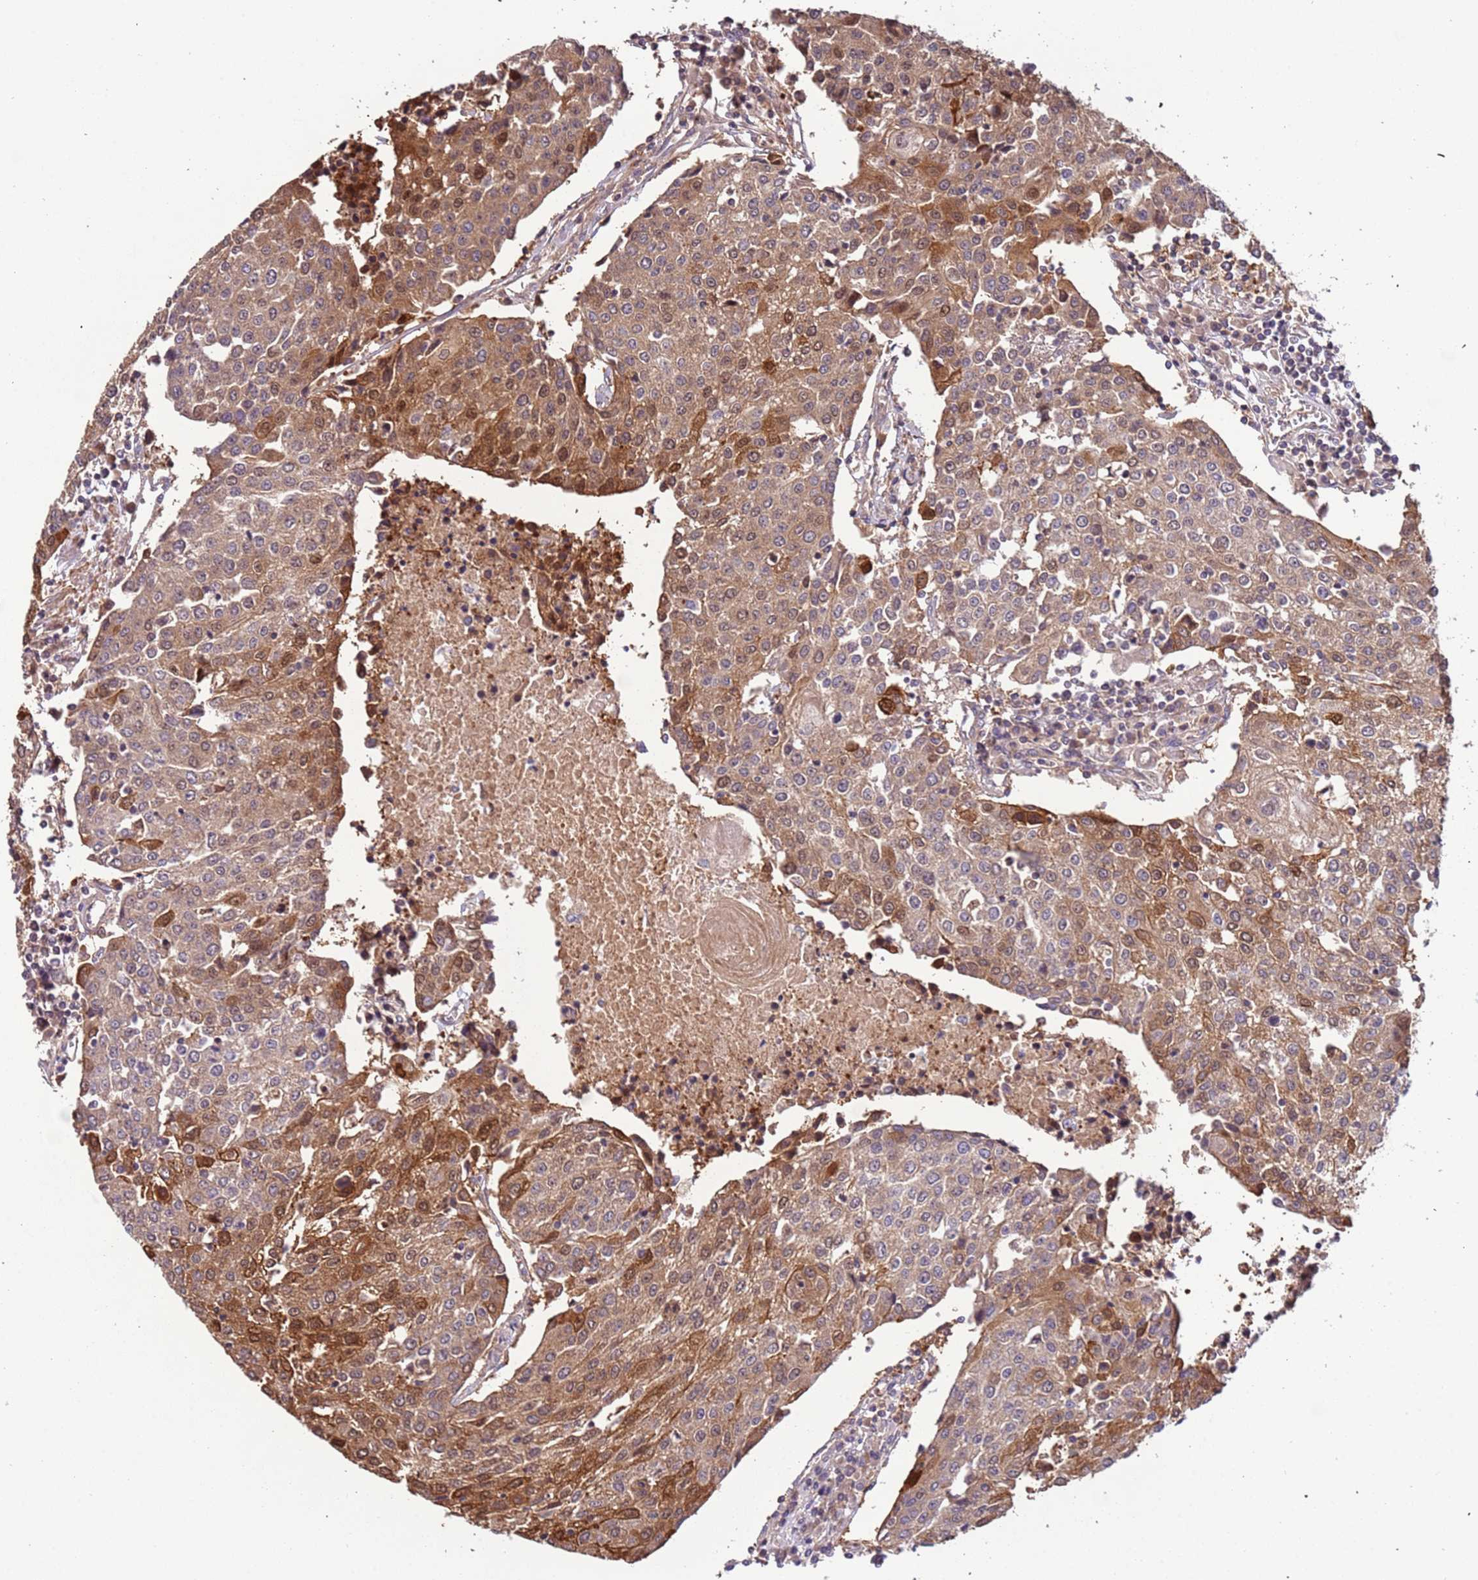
{"staining": {"intensity": "moderate", "quantity": ">75%", "location": "cytoplasmic/membranous,nuclear"}, "tissue": "urothelial cancer", "cell_type": "Tumor cells", "image_type": "cancer", "snomed": [{"axis": "morphology", "description": "Urothelial carcinoma, High grade"}, {"axis": "topography", "description": "Urinary bladder"}], "caption": "A brown stain highlights moderate cytoplasmic/membranous and nuclear positivity of a protein in high-grade urothelial carcinoma tumor cells.", "gene": "LAMB4", "patient": {"sex": "female", "age": 85}}